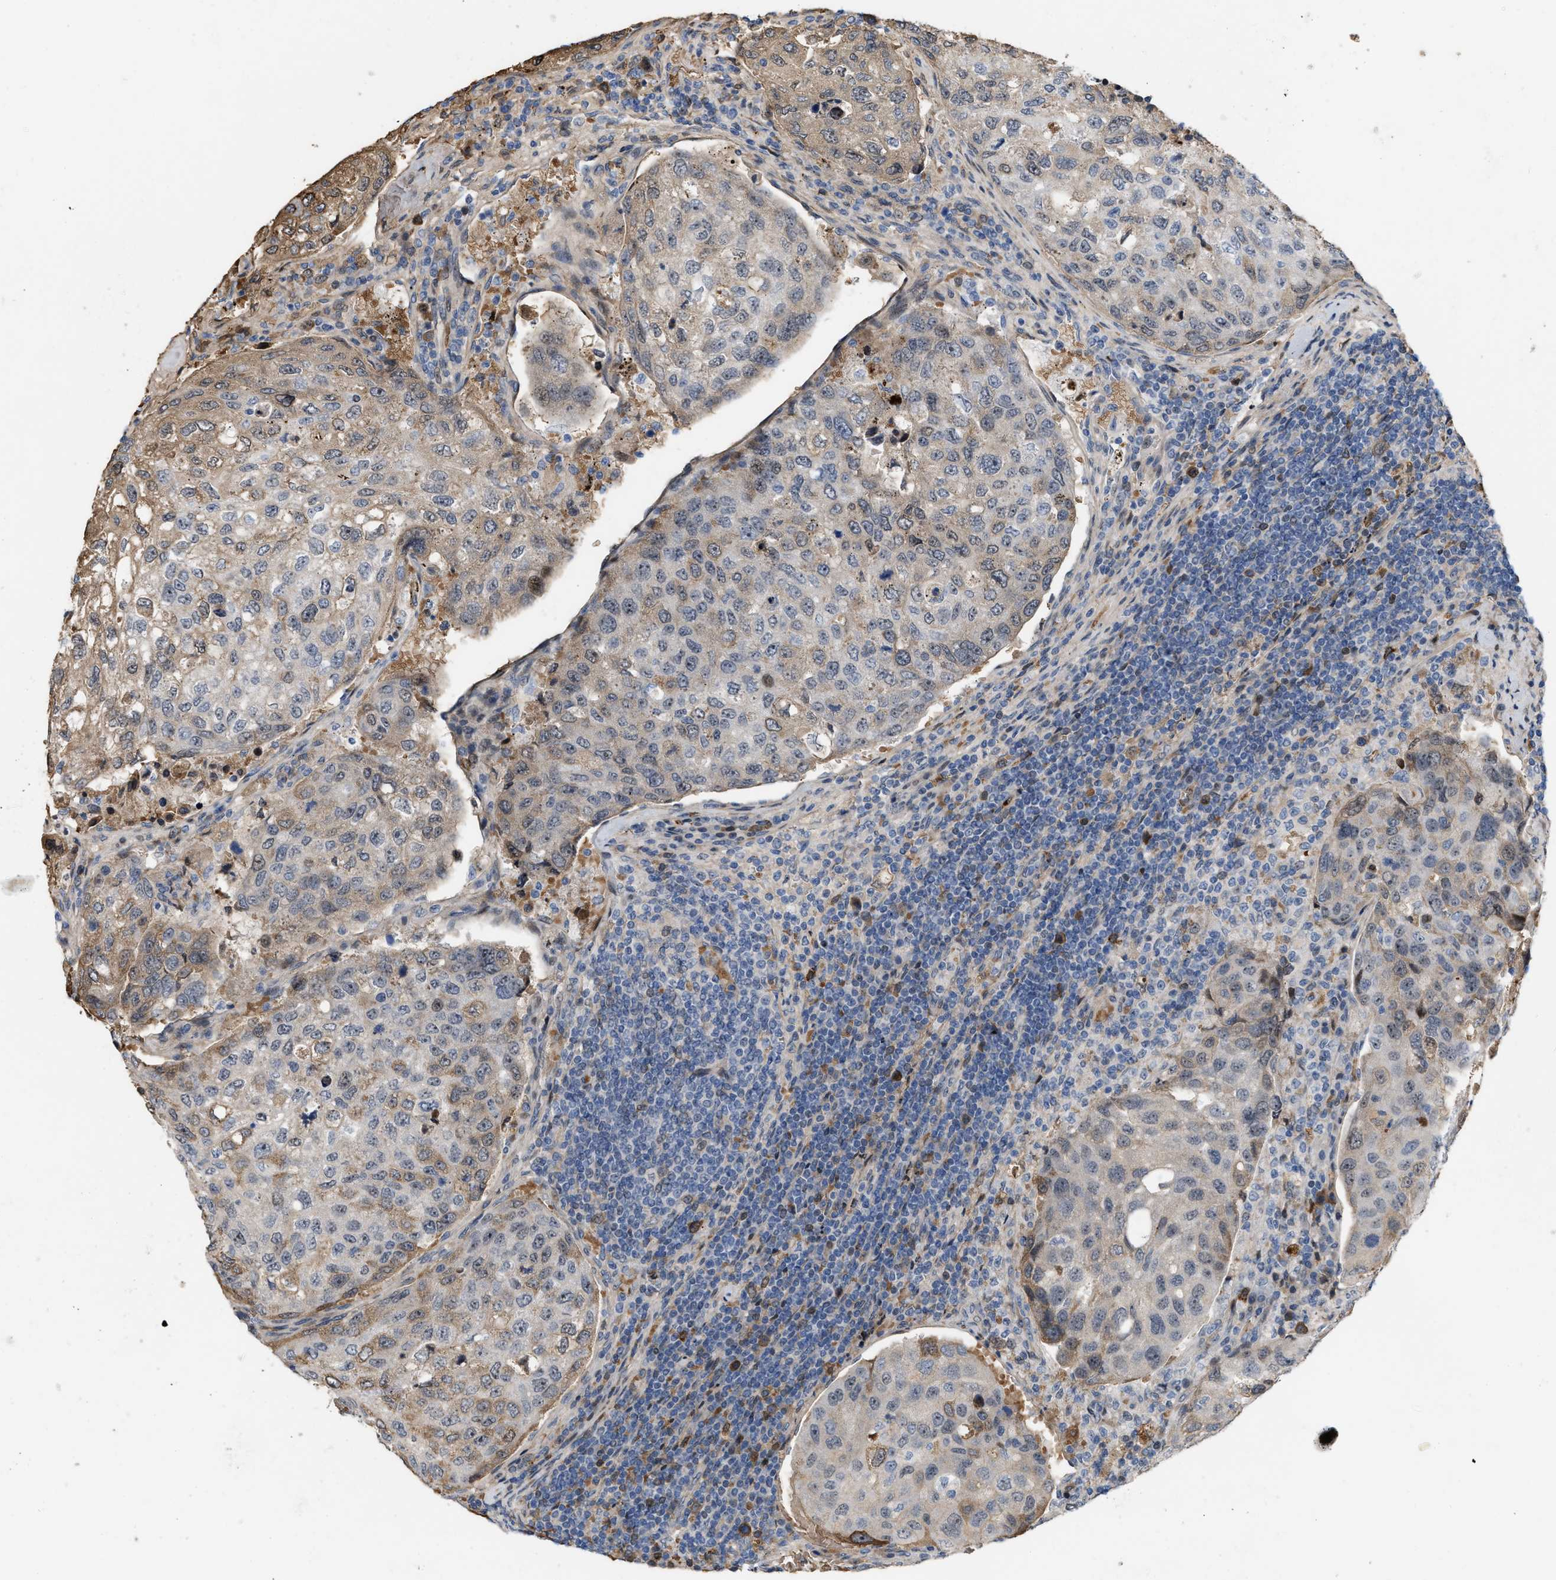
{"staining": {"intensity": "moderate", "quantity": "25%-75%", "location": "cytoplasmic/membranous,nuclear"}, "tissue": "urothelial cancer", "cell_type": "Tumor cells", "image_type": "cancer", "snomed": [{"axis": "morphology", "description": "Urothelial carcinoma, High grade"}, {"axis": "topography", "description": "Lymph node"}, {"axis": "topography", "description": "Urinary bladder"}], "caption": "Immunohistochemistry (IHC) image of human urothelial carcinoma (high-grade) stained for a protein (brown), which displays medium levels of moderate cytoplasmic/membranous and nuclear staining in approximately 25%-75% of tumor cells.", "gene": "POLR1F", "patient": {"sex": "male", "age": 51}}